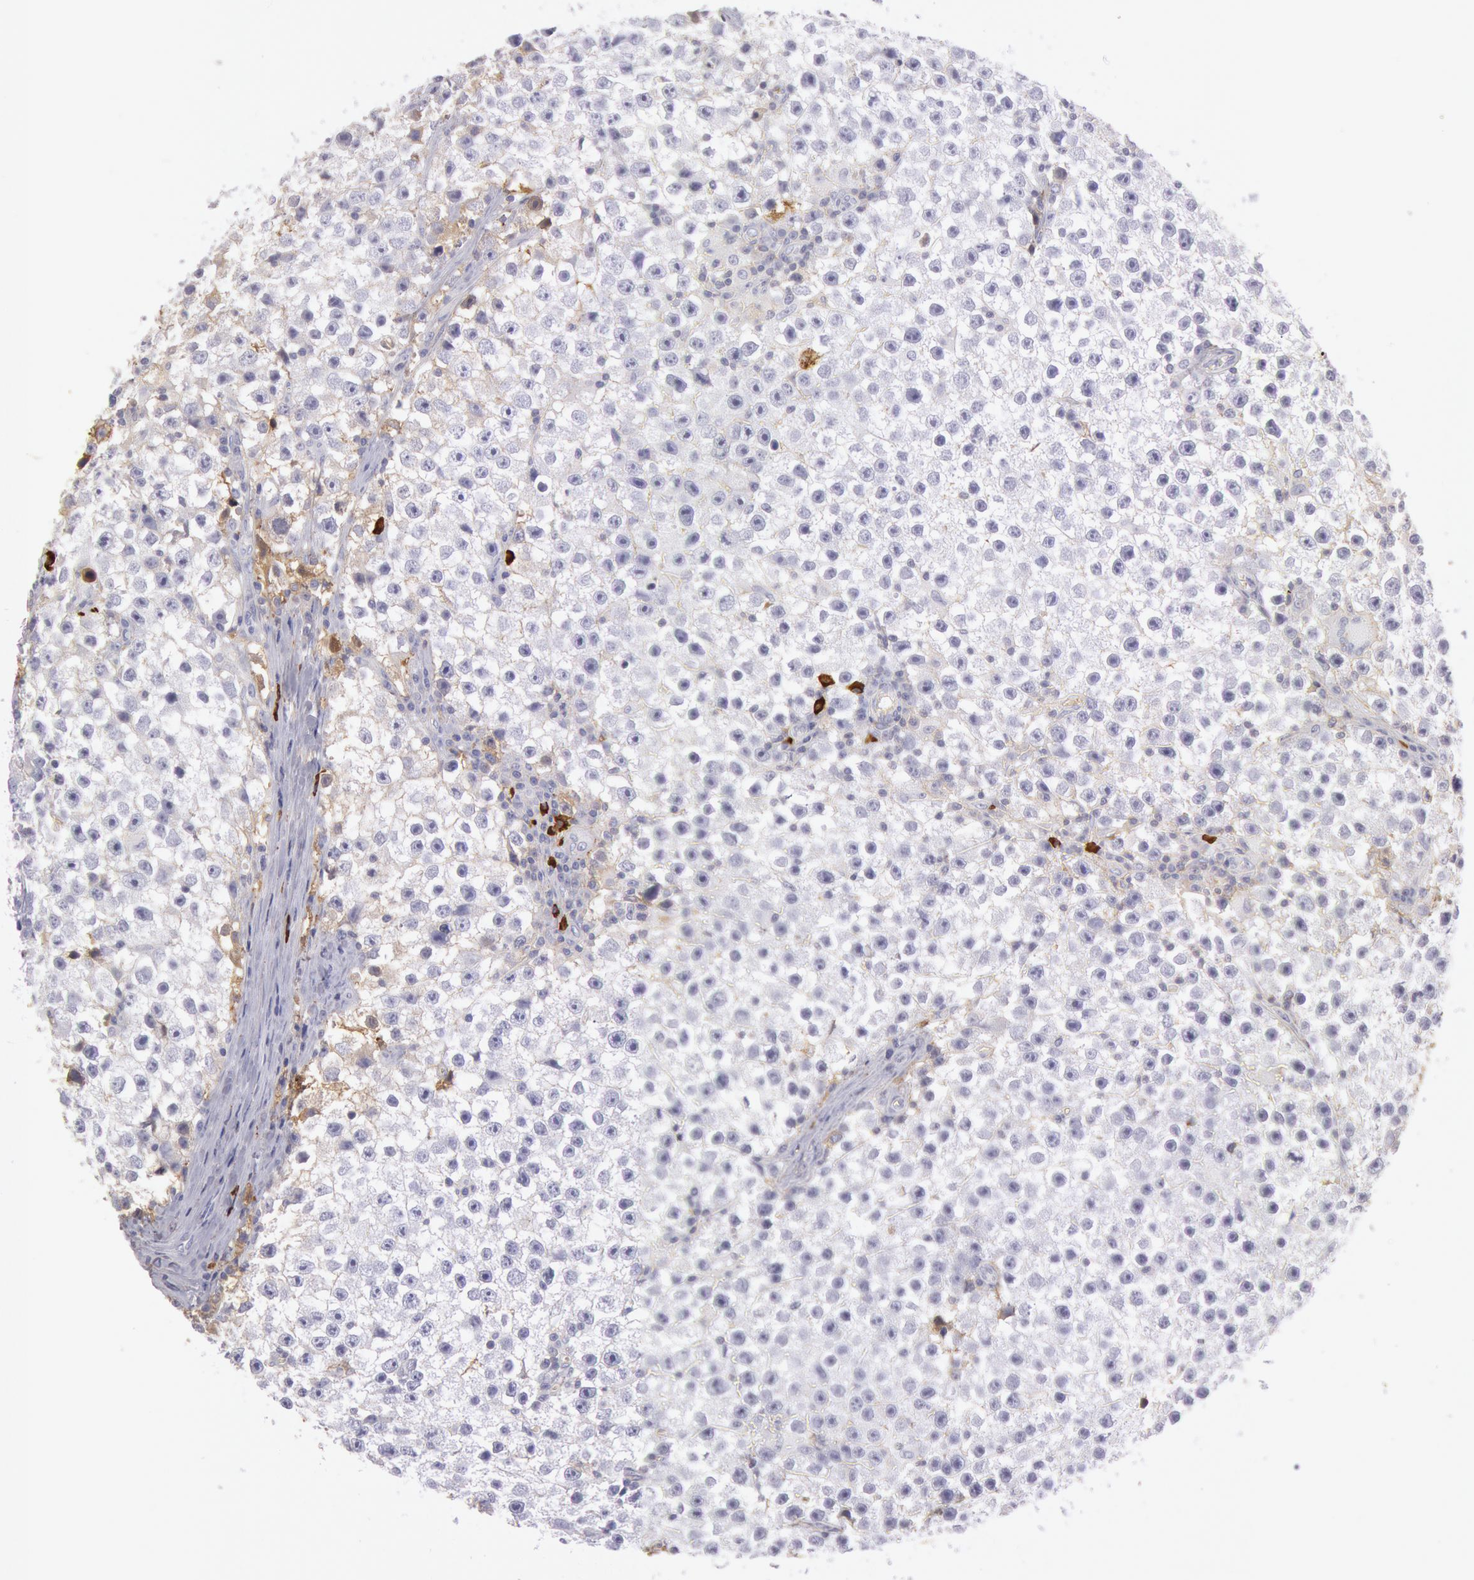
{"staining": {"intensity": "moderate", "quantity": "<25%", "location": "cytoplasmic/membranous"}, "tissue": "testis cancer", "cell_type": "Tumor cells", "image_type": "cancer", "snomed": [{"axis": "morphology", "description": "Seminoma, NOS"}, {"axis": "topography", "description": "Testis"}], "caption": "Protein expression by immunohistochemistry exhibits moderate cytoplasmic/membranous expression in approximately <25% of tumor cells in testis cancer. The protein is stained brown, and the nuclei are stained in blue (DAB IHC with brightfield microscopy, high magnification).", "gene": "IGHA1", "patient": {"sex": "male", "age": 35}}